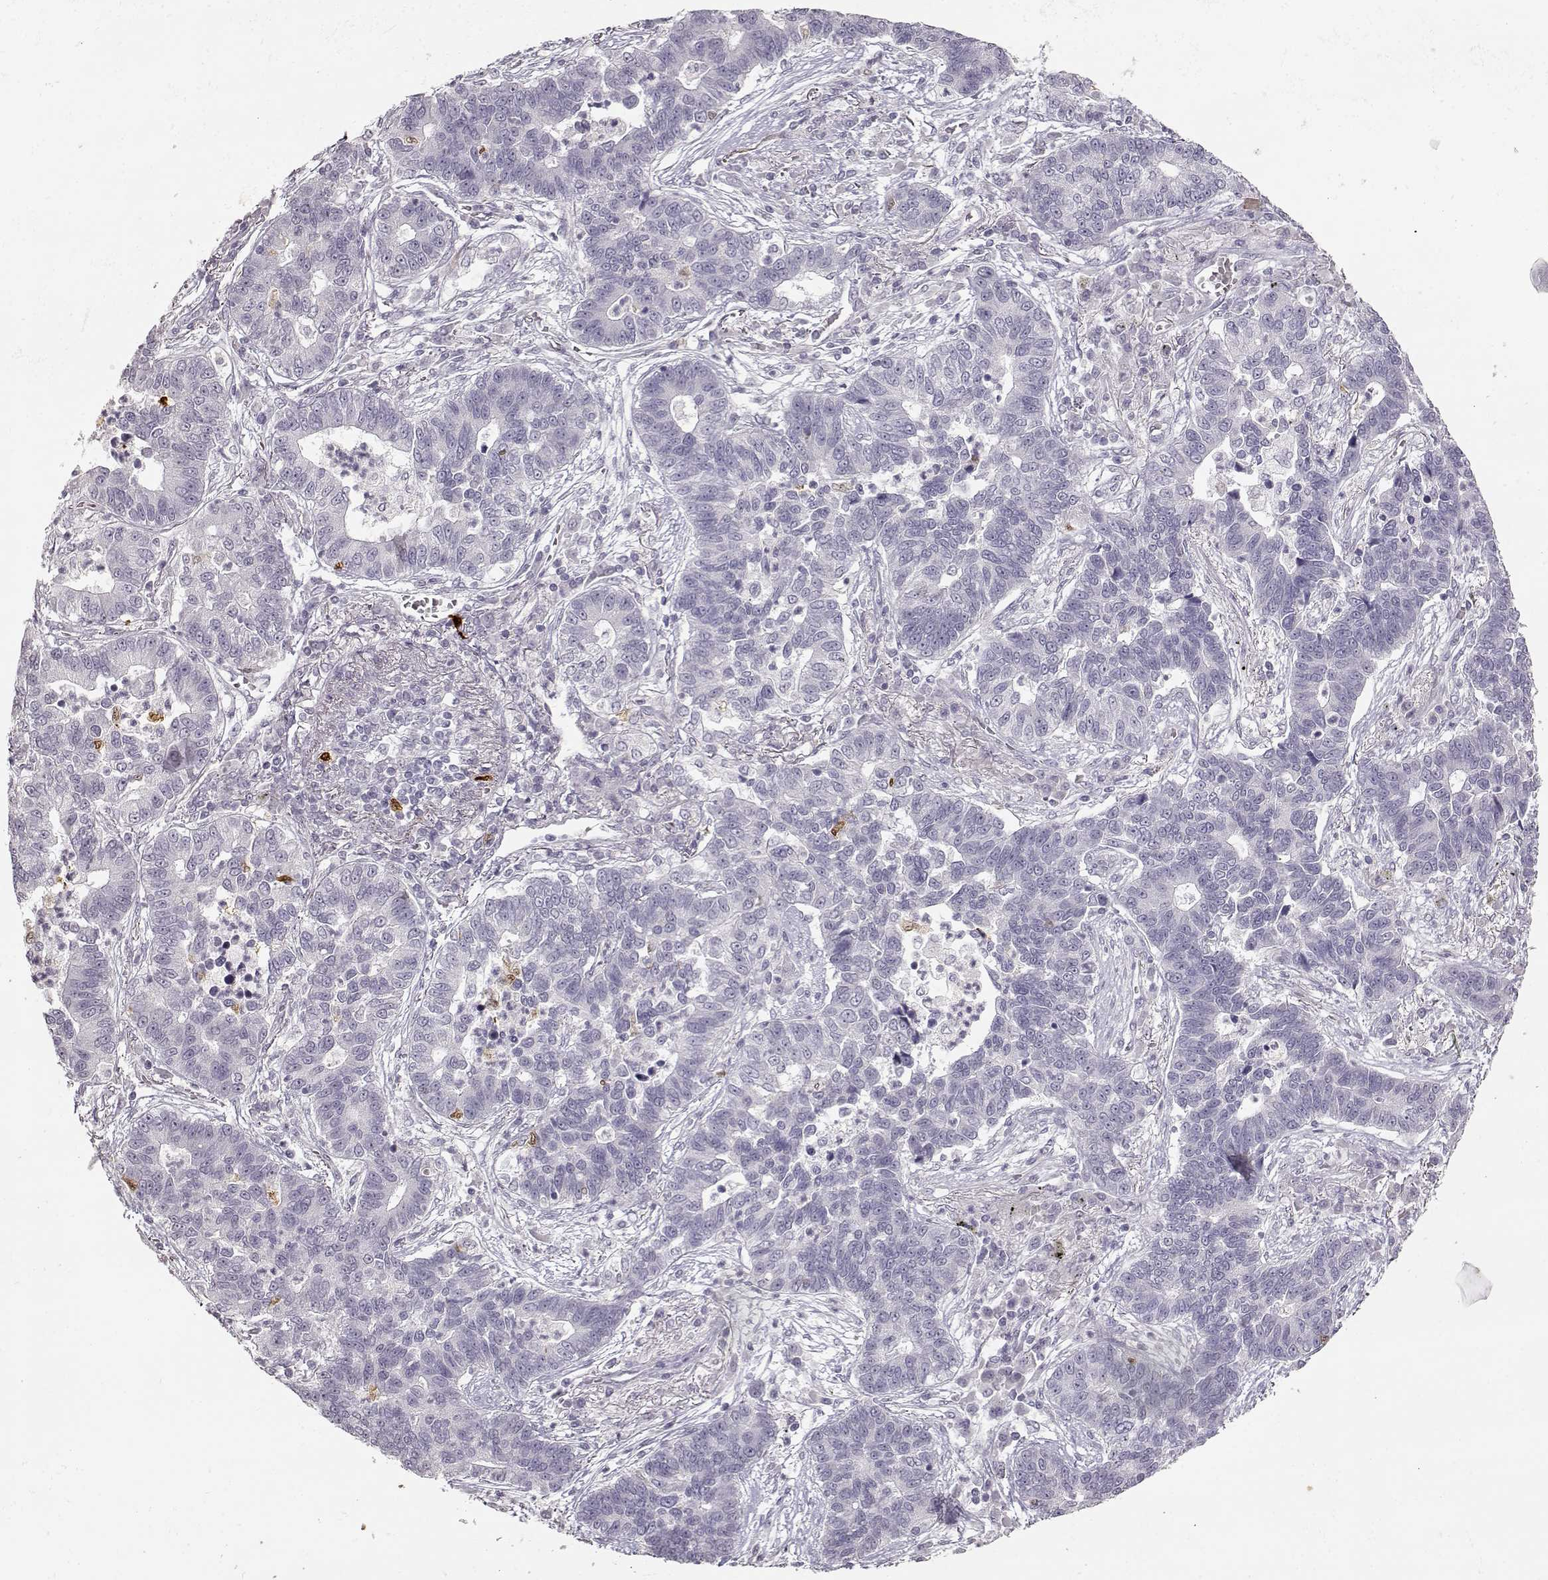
{"staining": {"intensity": "negative", "quantity": "none", "location": "none"}, "tissue": "lung cancer", "cell_type": "Tumor cells", "image_type": "cancer", "snomed": [{"axis": "morphology", "description": "Adenocarcinoma, NOS"}, {"axis": "topography", "description": "Lung"}], "caption": "Tumor cells are negative for protein expression in human adenocarcinoma (lung).", "gene": "S100B", "patient": {"sex": "female", "age": 57}}